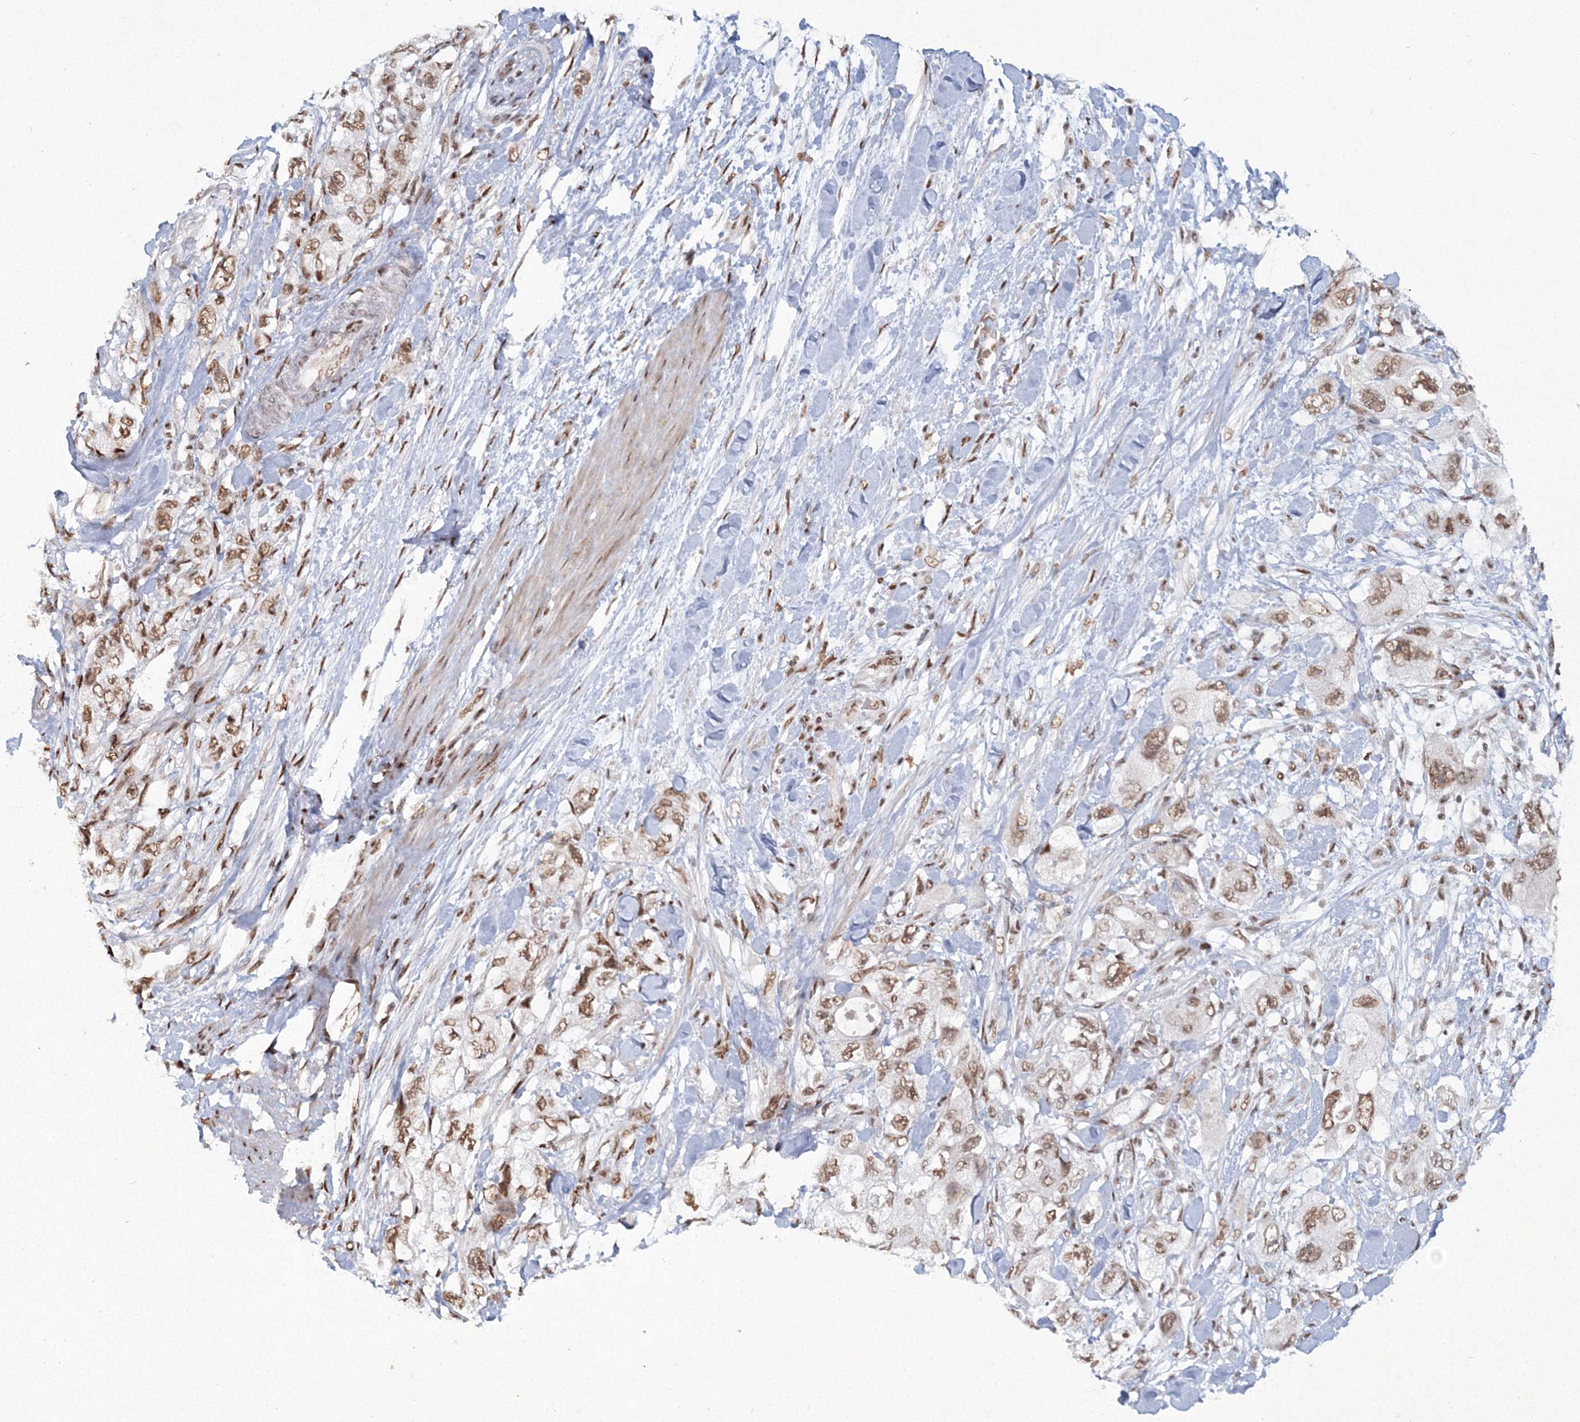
{"staining": {"intensity": "moderate", "quantity": ">75%", "location": "nuclear"}, "tissue": "pancreatic cancer", "cell_type": "Tumor cells", "image_type": "cancer", "snomed": [{"axis": "morphology", "description": "Adenocarcinoma, NOS"}, {"axis": "topography", "description": "Pancreas"}], "caption": "Protein staining exhibits moderate nuclear staining in approximately >75% of tumor cells in pancreatic cancer (adenocarcinoma).", "gene": "C3orf33", "patient": {"sex": "female", "age": 73}}